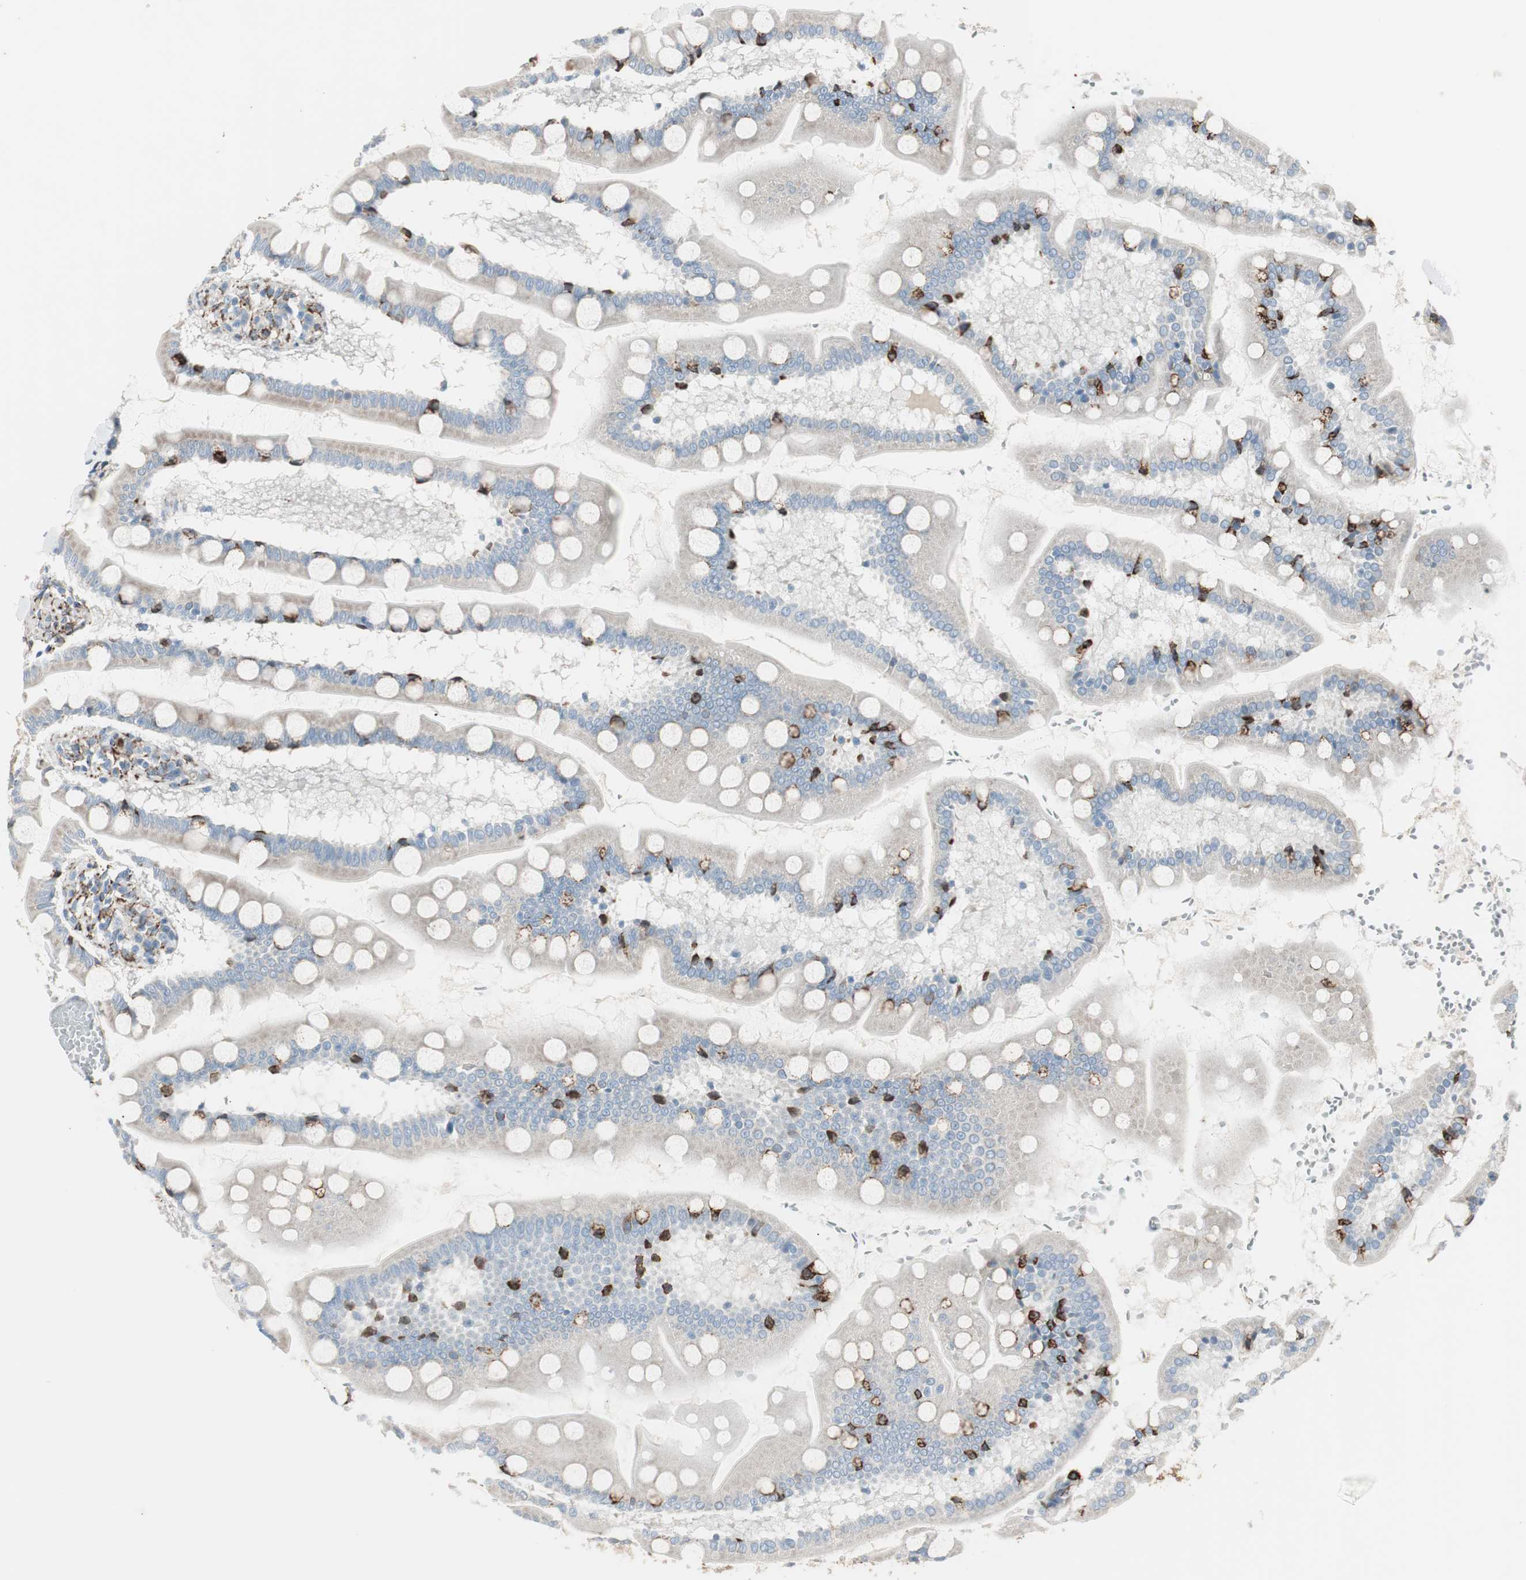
{"staining": {"intensity": "moderate", "quantity": ">75%", "location": "cytoplasmic/membranous"}, "tissue": "small intestine", "cell_type": "Glandular cells", "image_type": "normal", "snomed": [{"axis": "morphology", "description": "Normal tissue, NOS"}, {"axis": "topography", "description": "Small intestine"}], "caption": "Immunohistochemistry histopathology image of benign small intestine stained for a protein (brown), which exhibits medium levels of moderate cytoplasmic/membranous expression in approximately >75% of glandular cells.", "gene": "P4HTM", "patient": {"sex": "male", "age": 41}}